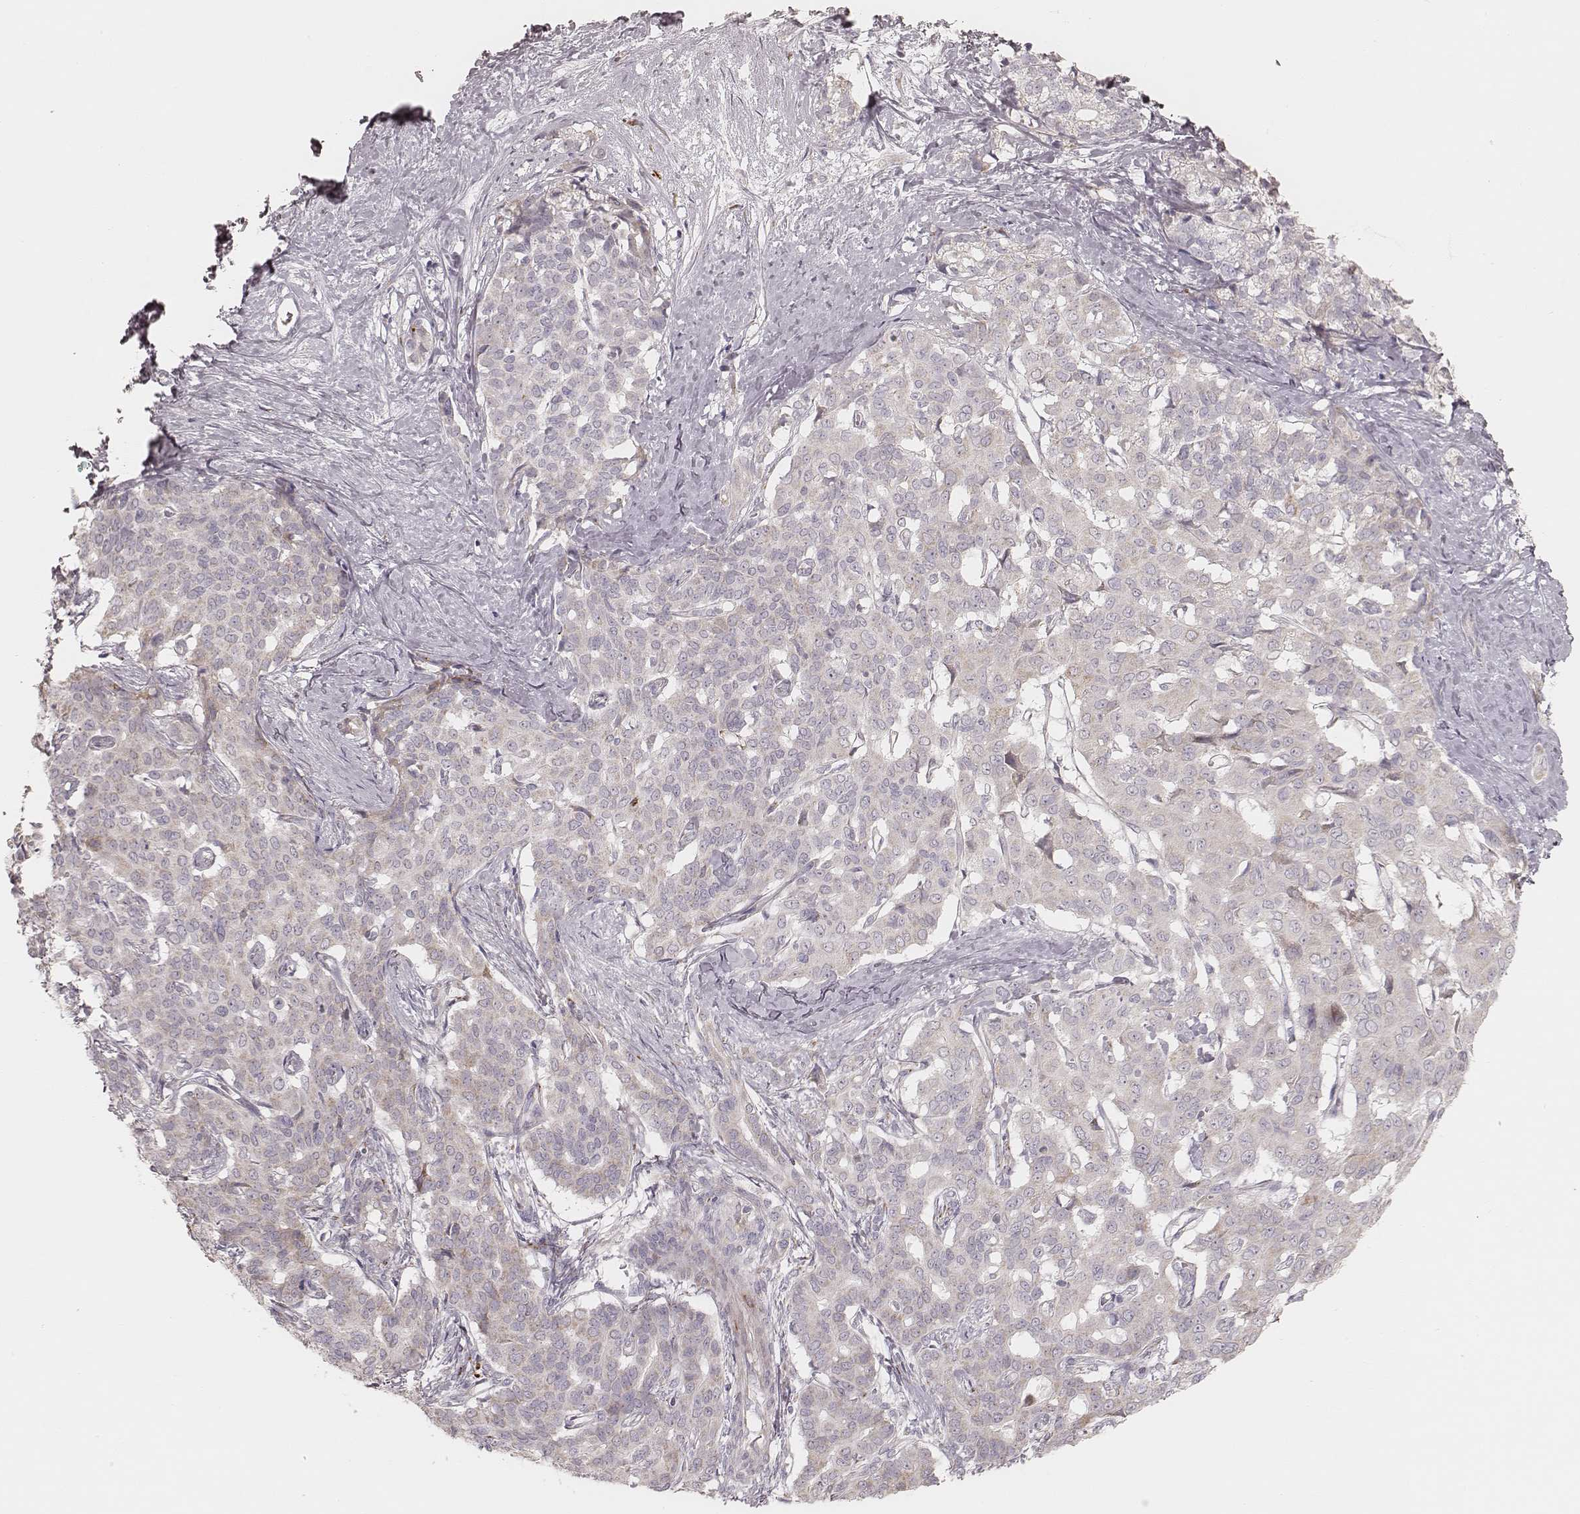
{"staining": {"intensity": "weak", "quantity": "<25%", "location": "cytoplasmic/membranous"}, "tissue": "liver cancer", "cell_type": "Tumor cells", "image_type": "cancer", "snomed": [{"axis": "morphology", "description": "Cholangiocarcinoma"}, {"axis": "topography", "description": "Liver"}], "caption": "Tumor cells are negative for brown protein staining in cholangiocarcinoma (liver). The staining was performed using DAB (3,3'-diaminobenzidine) to visualize the protein expression in brown, while the nuclei were stained in blue with hematoxylin (Magnification: 20x).", "gene": "KIF5C", "patient": {"sex": "female", "age": 47}}